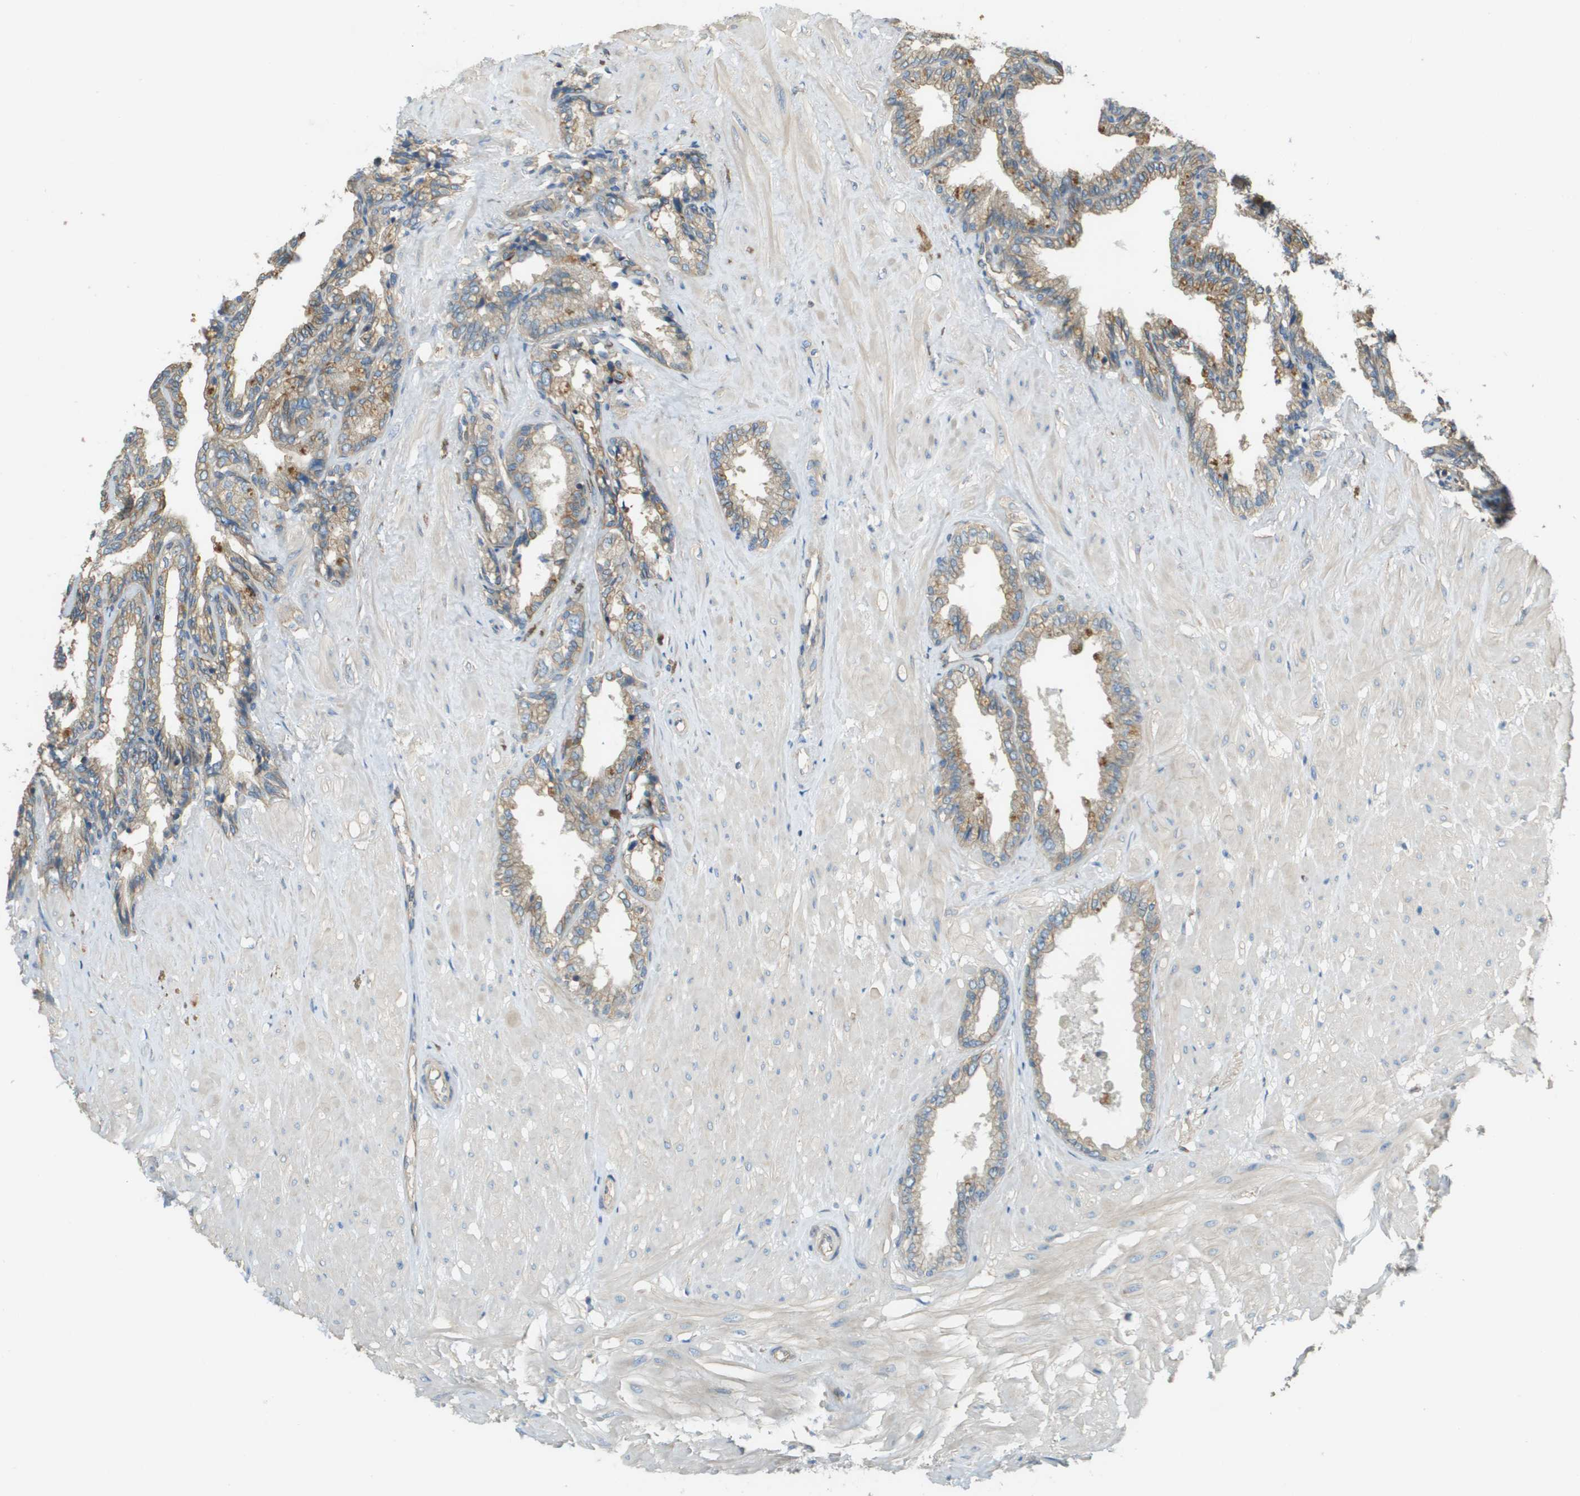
{"staining": {"intensity": "moderate", "quantity": ">75%", "location": "cytoplasmic/membranous"}, "tissue": "seminal vesicle", "cell_type": "Glandular cells", "image_type": "normal", "snomed": [{"axis": "morphology", "description": "Normal tissue, NOS"}, {"axis": "topography", "description": "Seminal veicle"}], "caption": "A photomicrograph of seminal vesicle stained for a protein displays moderate cytoplasmic/membranous brown staining in glandular cells. (DAB (3,3'-diaminobenzidine) IHC, brown staining for protein, blue staining for nuclei).", "gene": "DNAJB11", "patient": {"sex": "male", "age": 46}}